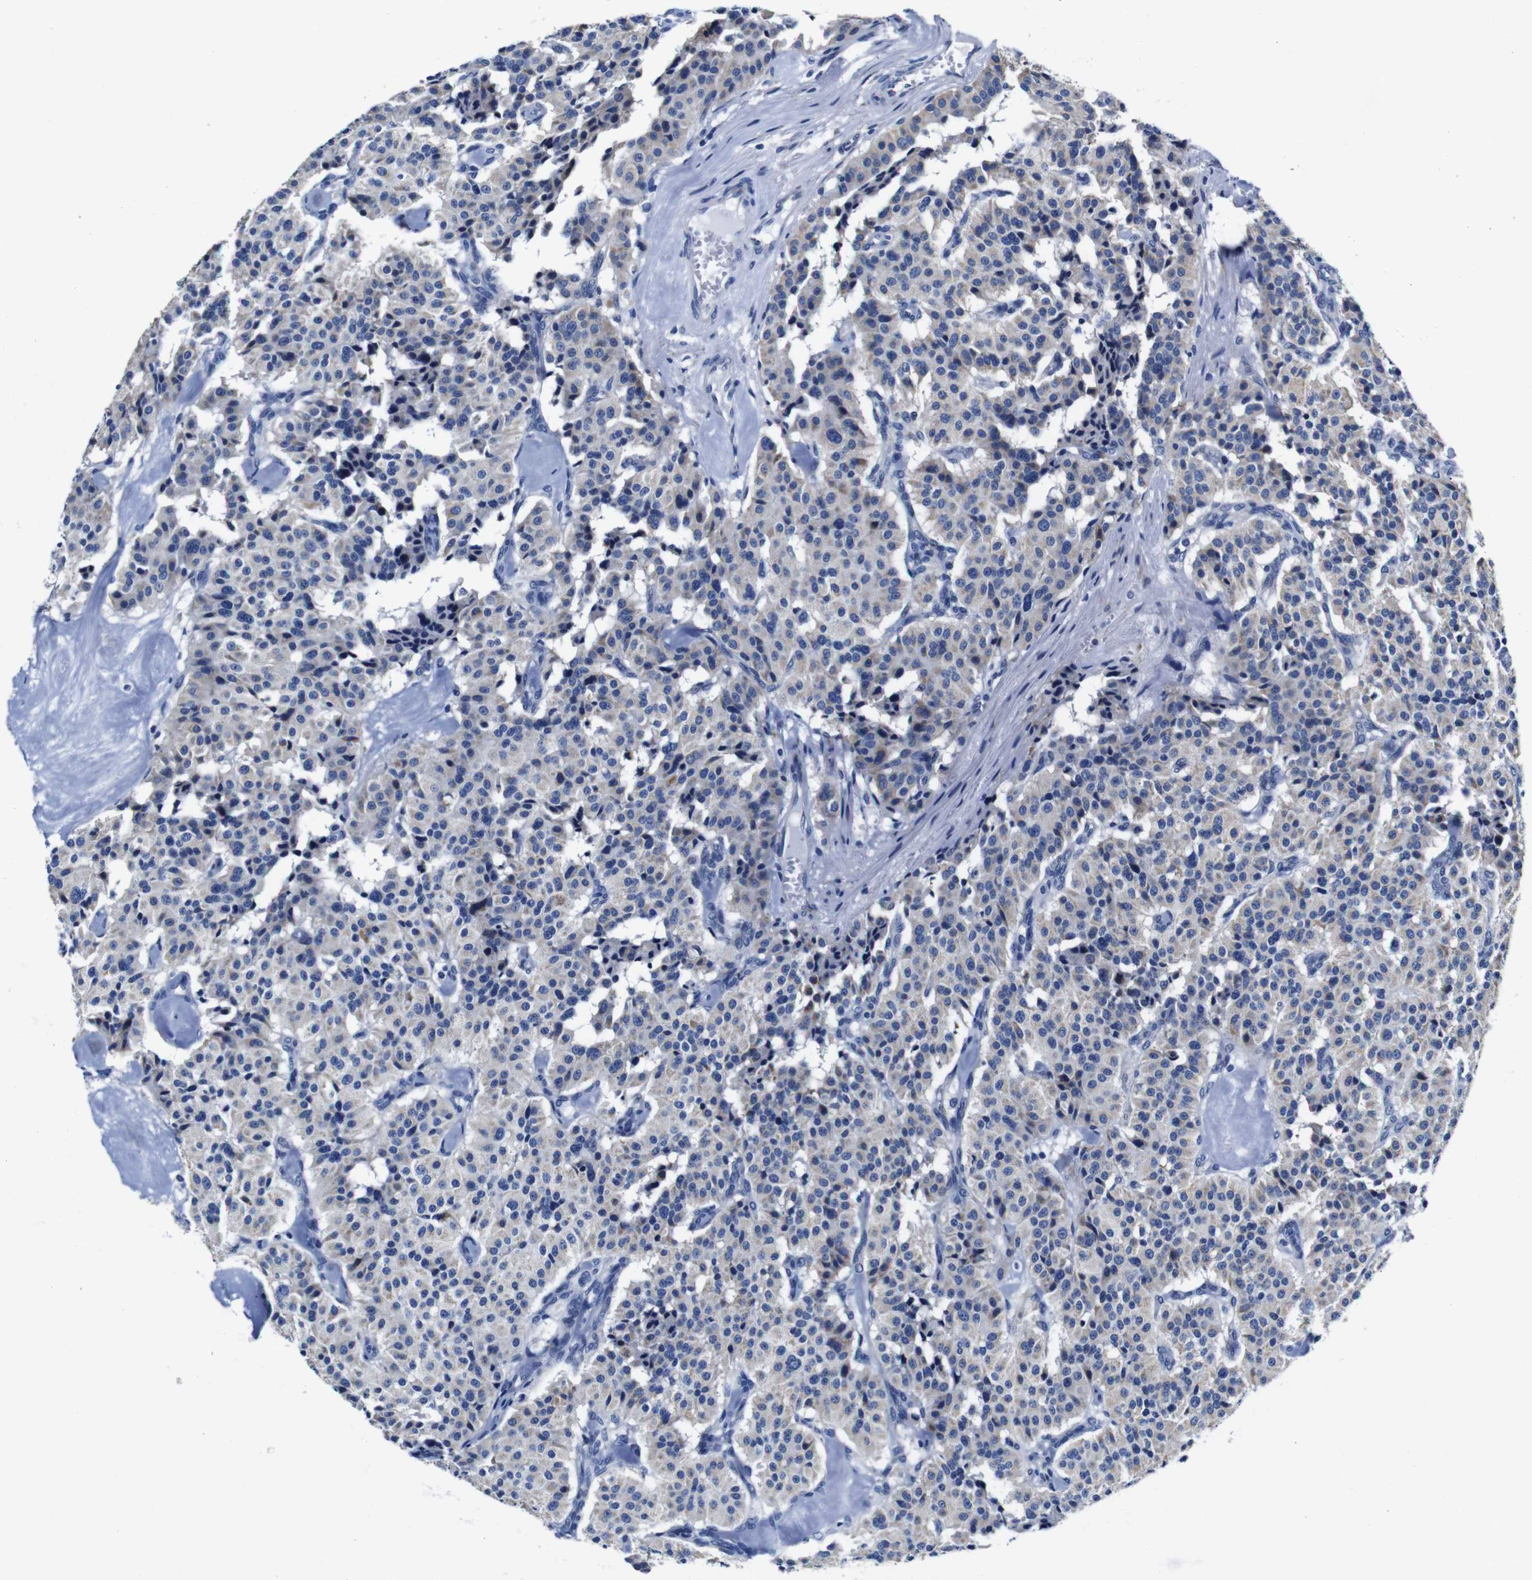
{"staining": {"intensity": "weak", "quantity": "<25%", "location": "cytoplasmic/membranous"}, "tissue": "carcinoid", "cell_type": "Tumor cells", "image_type": "cancer", "snomed": [{"axis": "morphology", "description": "Carcinoid, malignant, NOS"}, {"axis": "topography", "description": "Lung"}], "caption": "Human carcinoid stained for a protein using immunohistochemistry reveals no expression in tumor cells.", "gene": "SNX19", "patient": {"sex": "male", "age": 30}}